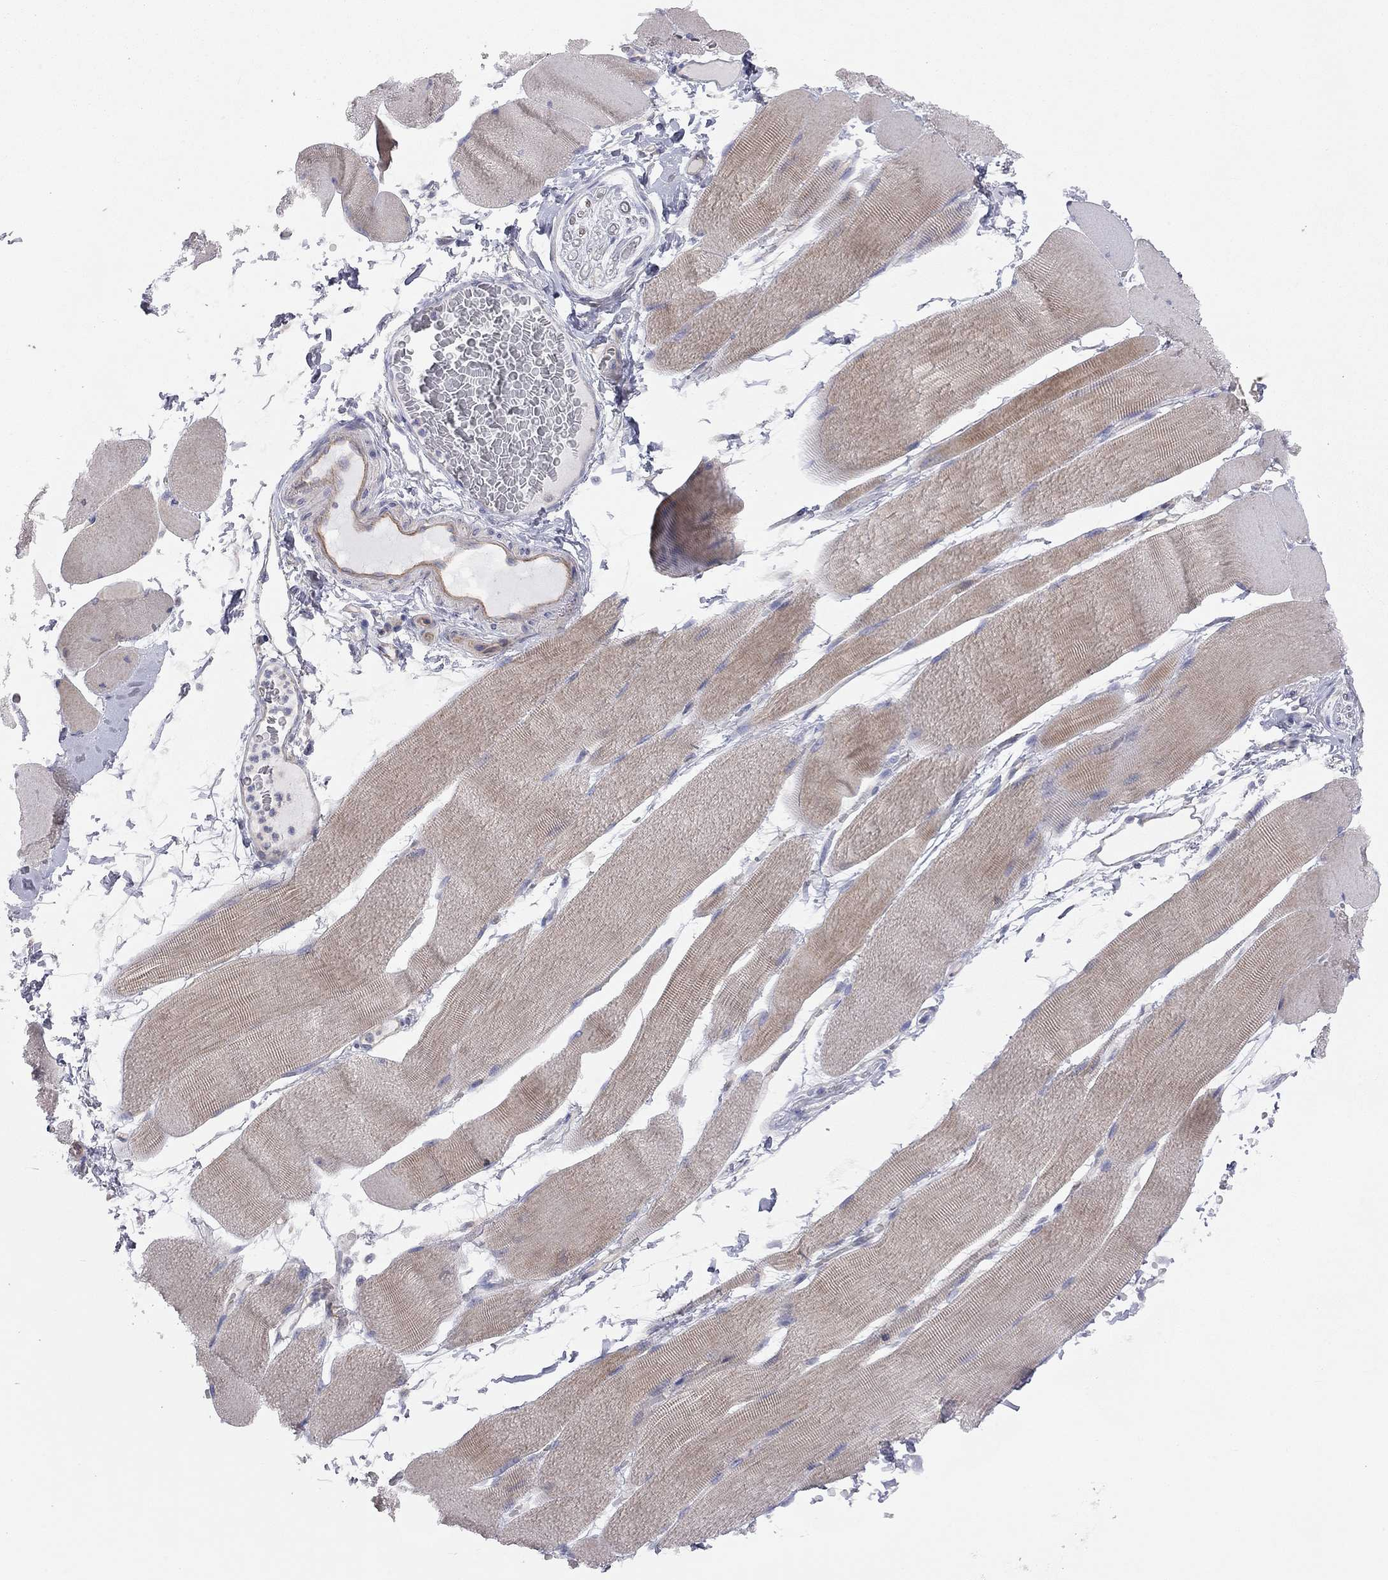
{"staining": {"intensity": "moderate", "quantity": "<25%", "location": "cytoplasmic/membranous"}, "tissue": "skeletal muscle", "cell_type": "Myocytes", "image_type": "normal", "snomed": [{"axis": "morphology", "description": "Normal tissue, NOS"}, {"axis": "topography", "description": "Skeletal muscle"}], "caption": "Immunohistochemical staining of benign skeletal muscle demonstrates <25% levels of moderate cytoplasmic/membranous protein positivity in about <25% of myocytes.", "gene": "GPRC5B", "patient": {"sex": "male", "age": 56}}